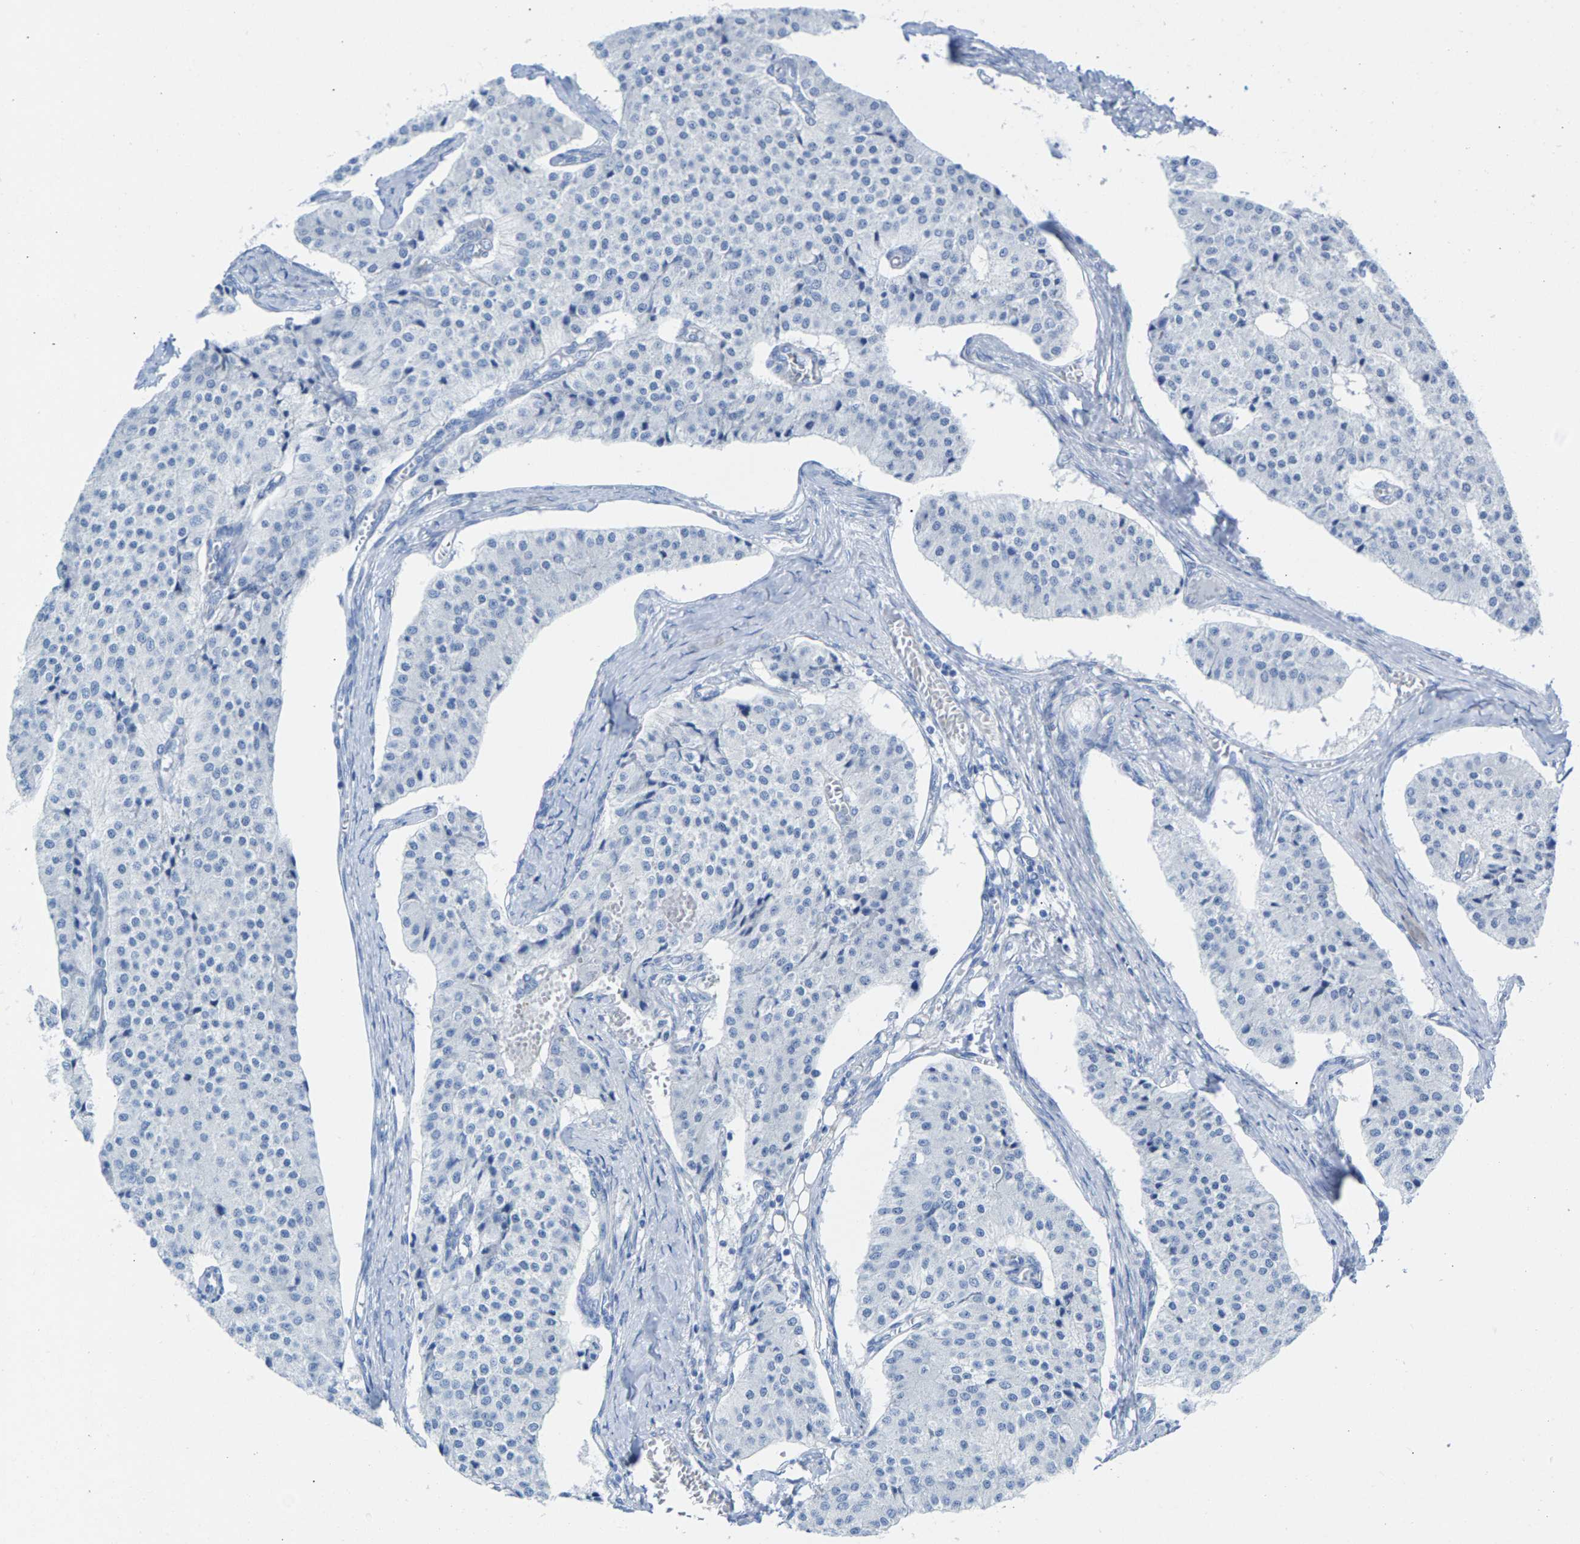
{"staining": {"intensity": "negative", "quantity": "none", "location": "none"}, "tissue": "carcinoid", "cell_type": "Tumor cells", "image_type": "cancer", "snomed": [{"axis": "morphology", "description": "Carcinoid, malignant, NOS"}, {"axis": "topography", "description": "Colon"}], "caption": "IHC histopathology image of human carcinoid stained for a protein (brown), which reveals no staining in tumor cells.", "gene": "CPA1", "patient": {"sex": "female", "age": 52}}